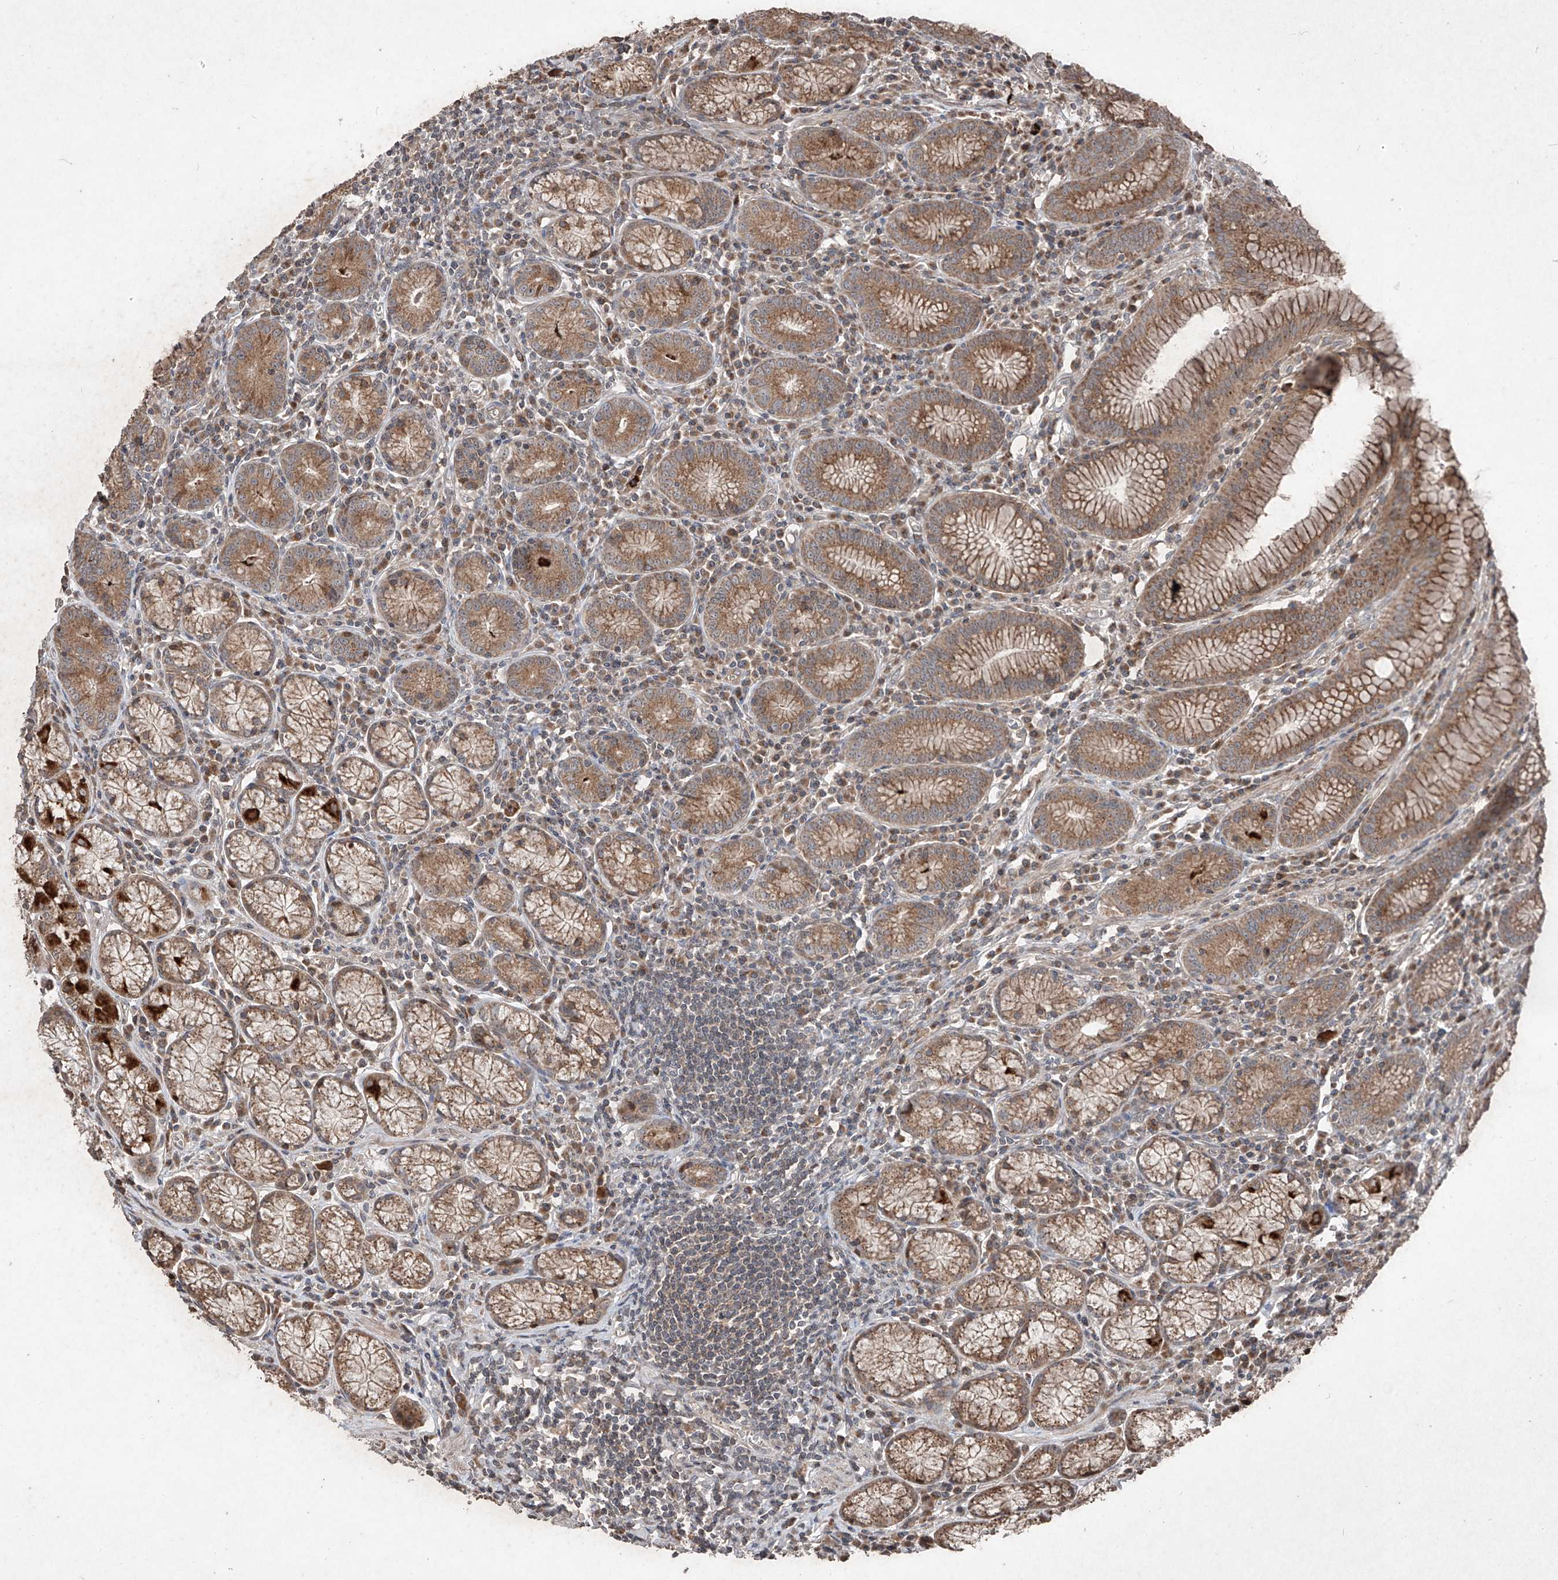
{"staining": {"intensity": "strong", "quantity": ">75%", "location": "cytoplasmic/membranous"}, "tissue": "stomach", "cell_type": "Glandular cells", "image_type": "normal", "snomed": [{"axis": "morphology", "description": "Normal tissue, NOS"}, {"axis": "topography", "description": "Stomach"}], "caption": "Immunohistochemical staining of unremarkable human stomach demonstrates >75% levels of strong cytoplasmic/membranous protein expression in about >75% of glandular cells. The staining is performed using DAB (3,3'-diaminobenzidine) brown chromogen to label protein expression. The nuclei are counter-stained blue using hematoxylin.", "gene": "ABCD3", "patient": {"sex": "male", "age": 55}}